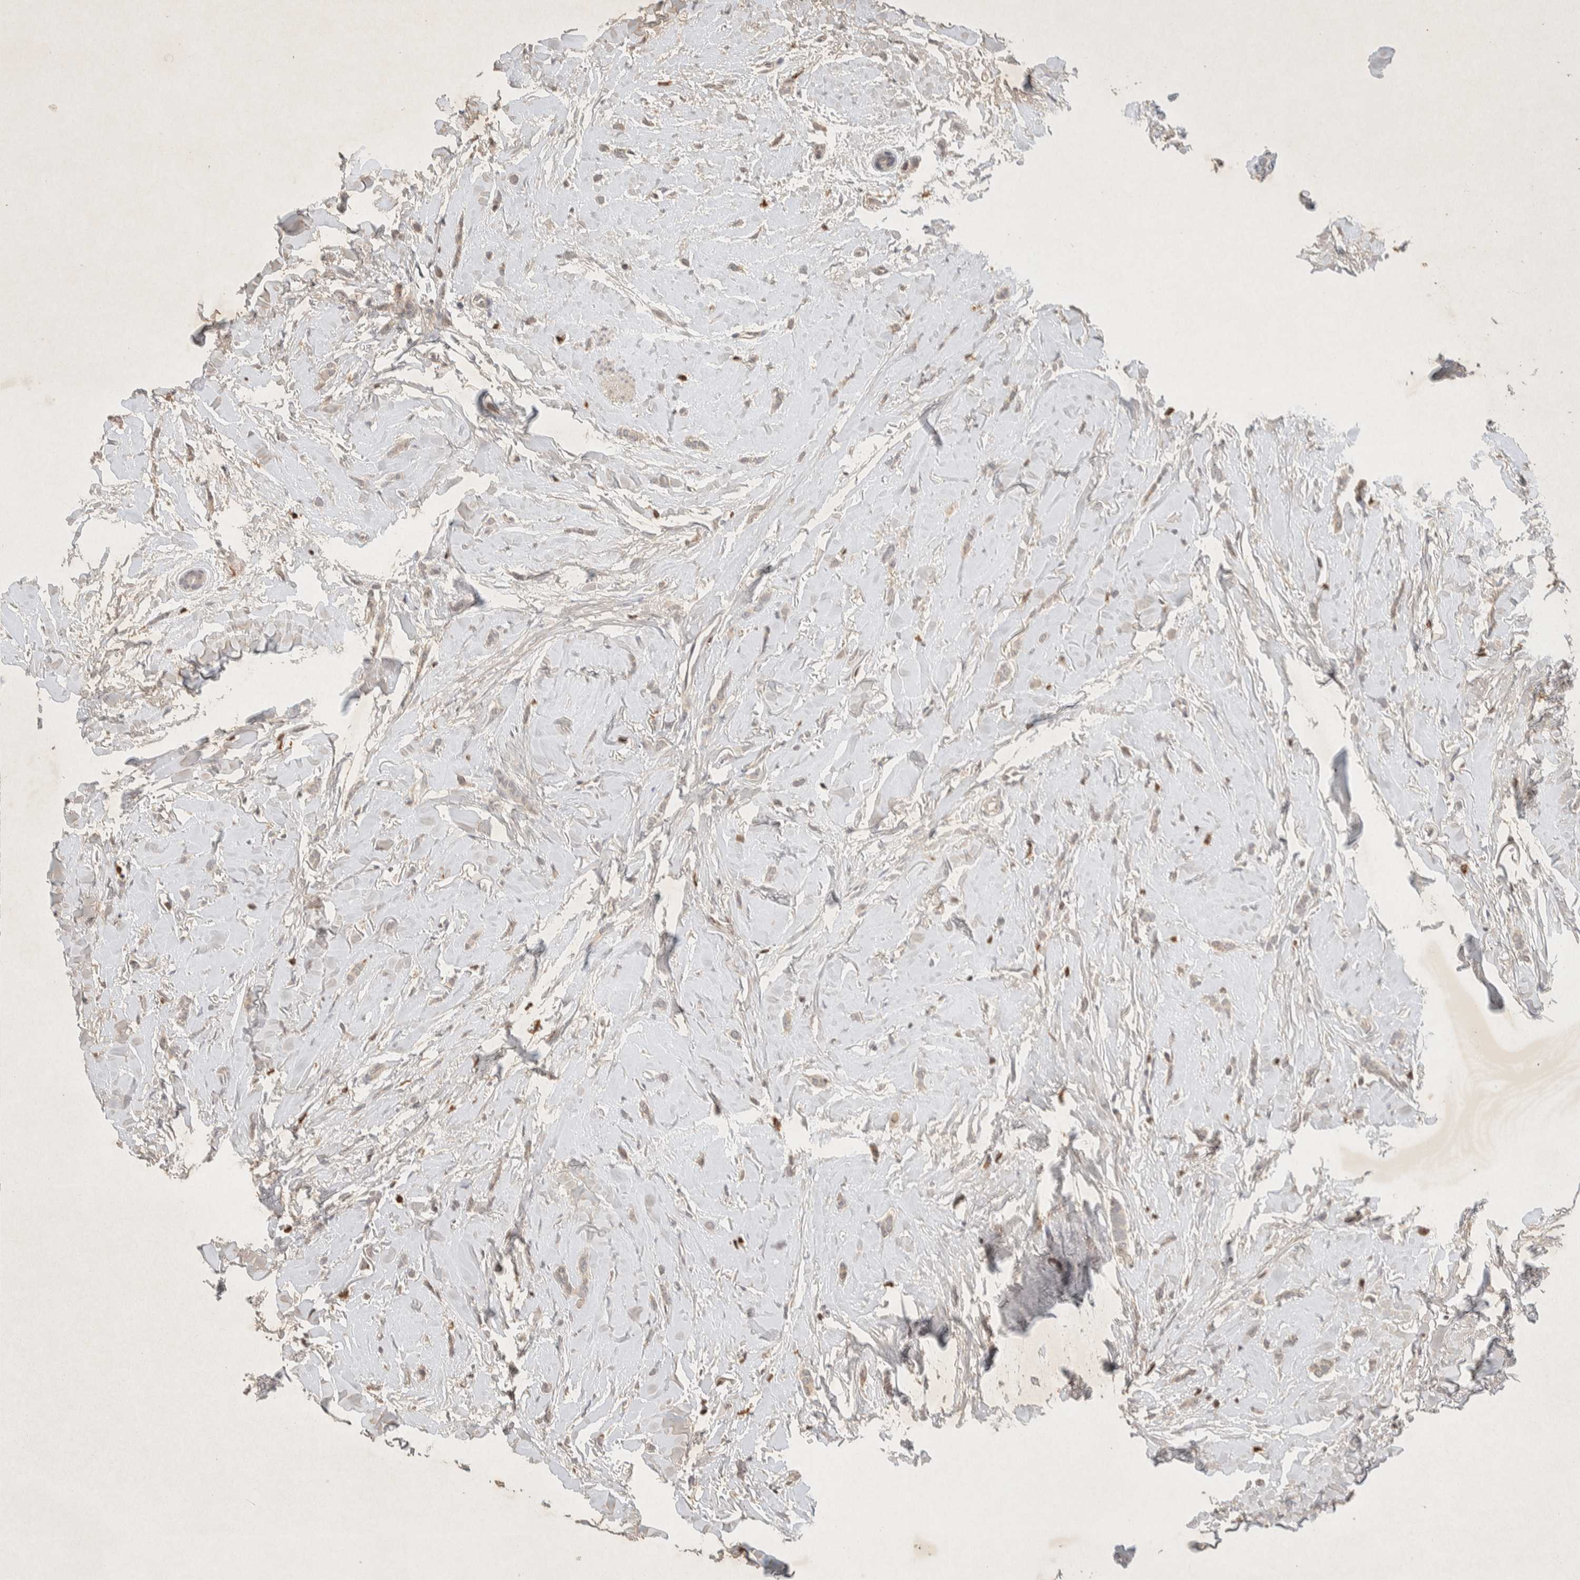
{"staining": {"intensity": "weak", "quantity": "25%-75%", "location": "cytoplasmic/membranous"}, "tissue": "breast cancer", "cell_type": "Tumor cells", "image_type": "cancer", "snomed": [{"axis": "morphology", "description": "Lobular carcinoma"}, {"axis": "topography", "description": "Skin"}, {"axis": "topography", "description": "Breast"}], "caption": "Immunohistochemistry (IHC) staining of breast lobular carcinoma, which exhibits low levels of weak cytoplasmic/membranous staining in about 25%-75% of tumor cells indicating weak cytoplasmic/membranous protein staining. The staining was performed using DAB (brown) for protein detection and nuclei were counterstained in hematoxylin (blue).", "gene": "RAC2", "patient": {"sex": "female", "age": 46}}